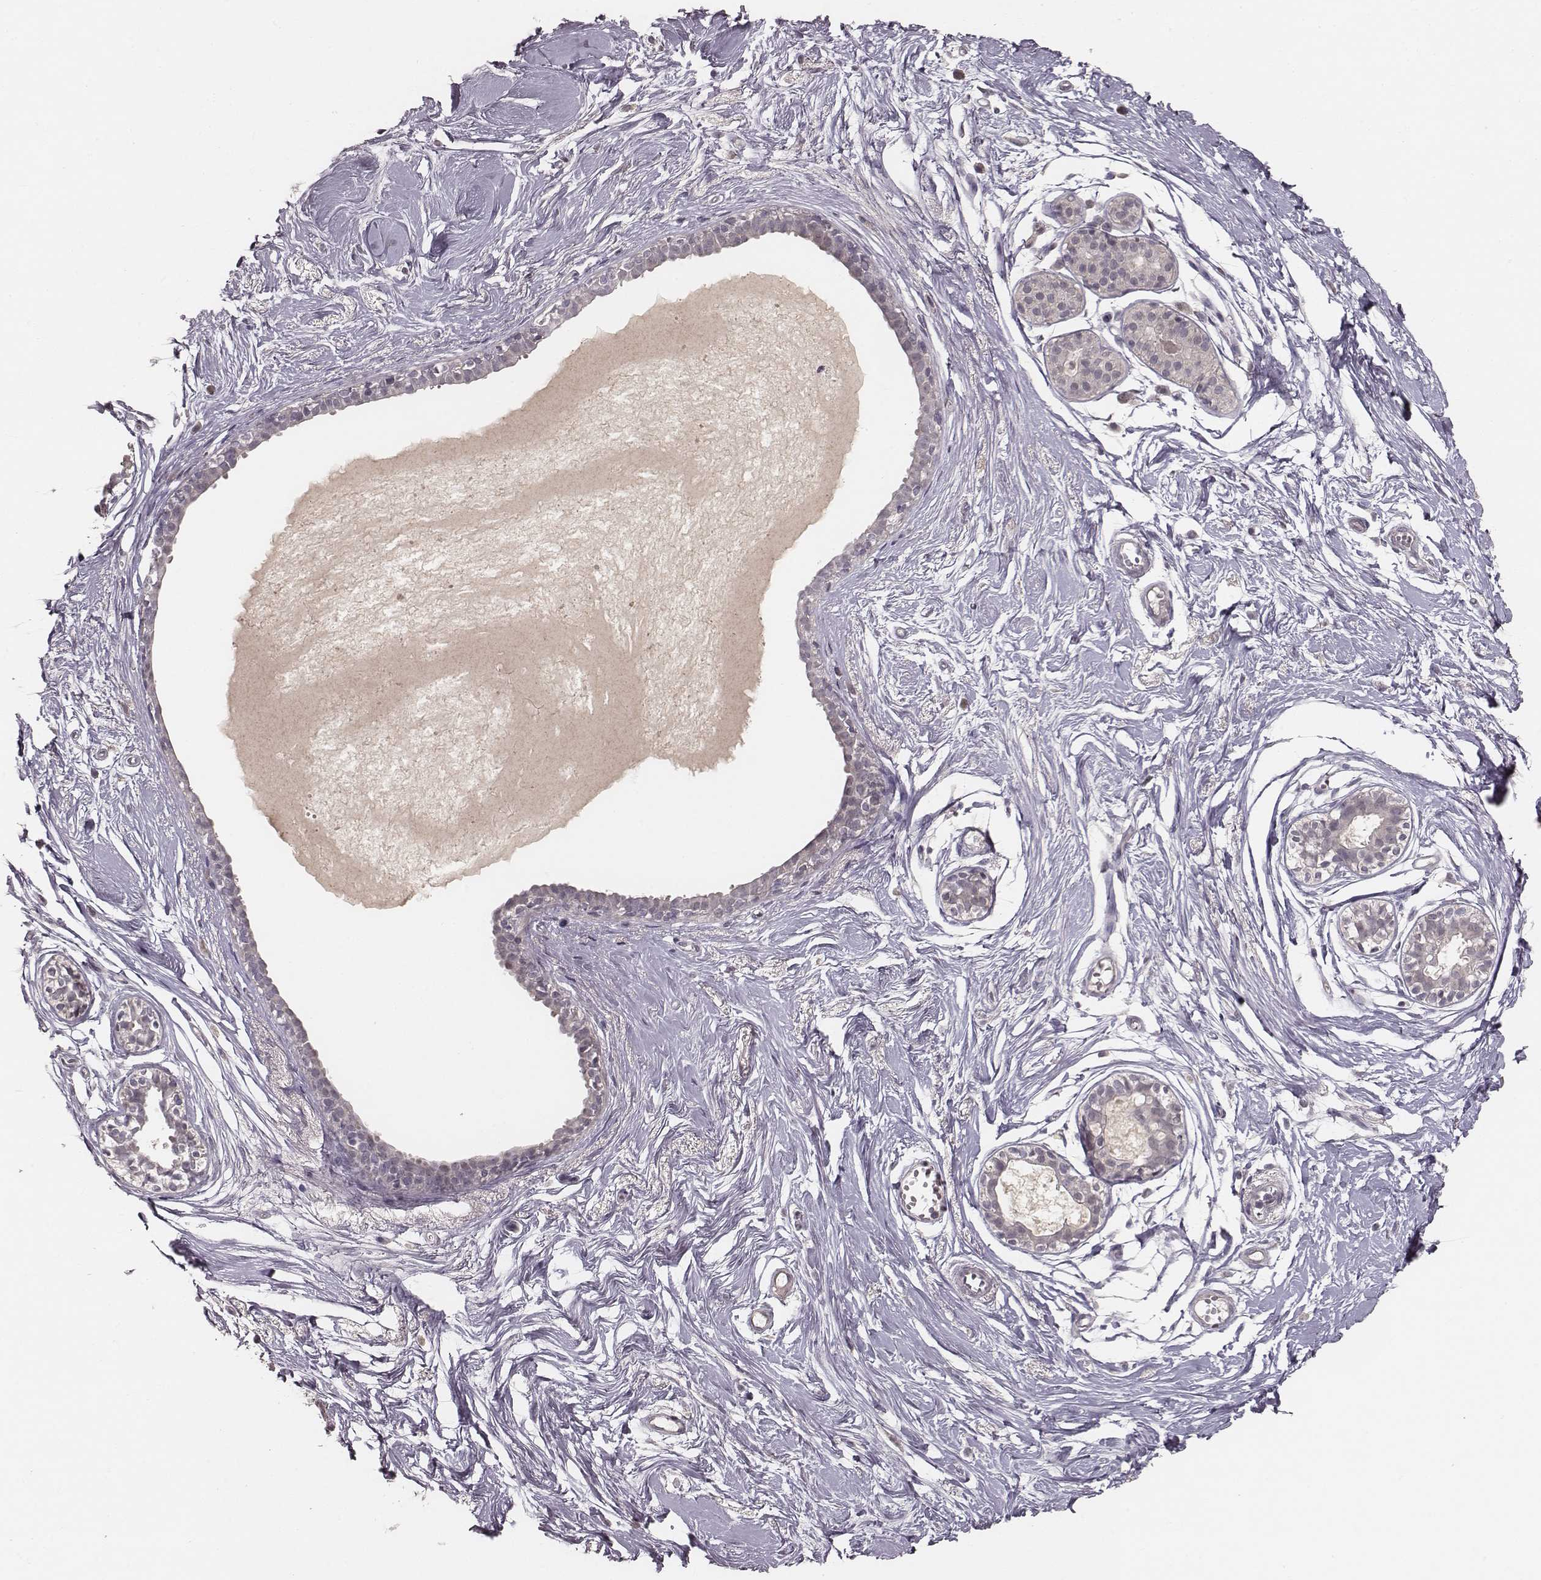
{"staining": {"intensity": "negative", "quantity": "none", "location": "none"}, "tissue": "breast", "cell_type": "Adipocytes", "image_type": "normal", "snomed": [{"axis": "morphology", "description": "Normal tissue, NOS"}, {"axis": "topography", "description": "Breast"}], "caption": "This micrograph is of unremarkable breast stained with IHC to label a protein in brown with the nuclei are counter-stained blue. There is no staining in adipocytes.", "gene": "LY6K", "patient": {"sex": "female", "age": 49}}